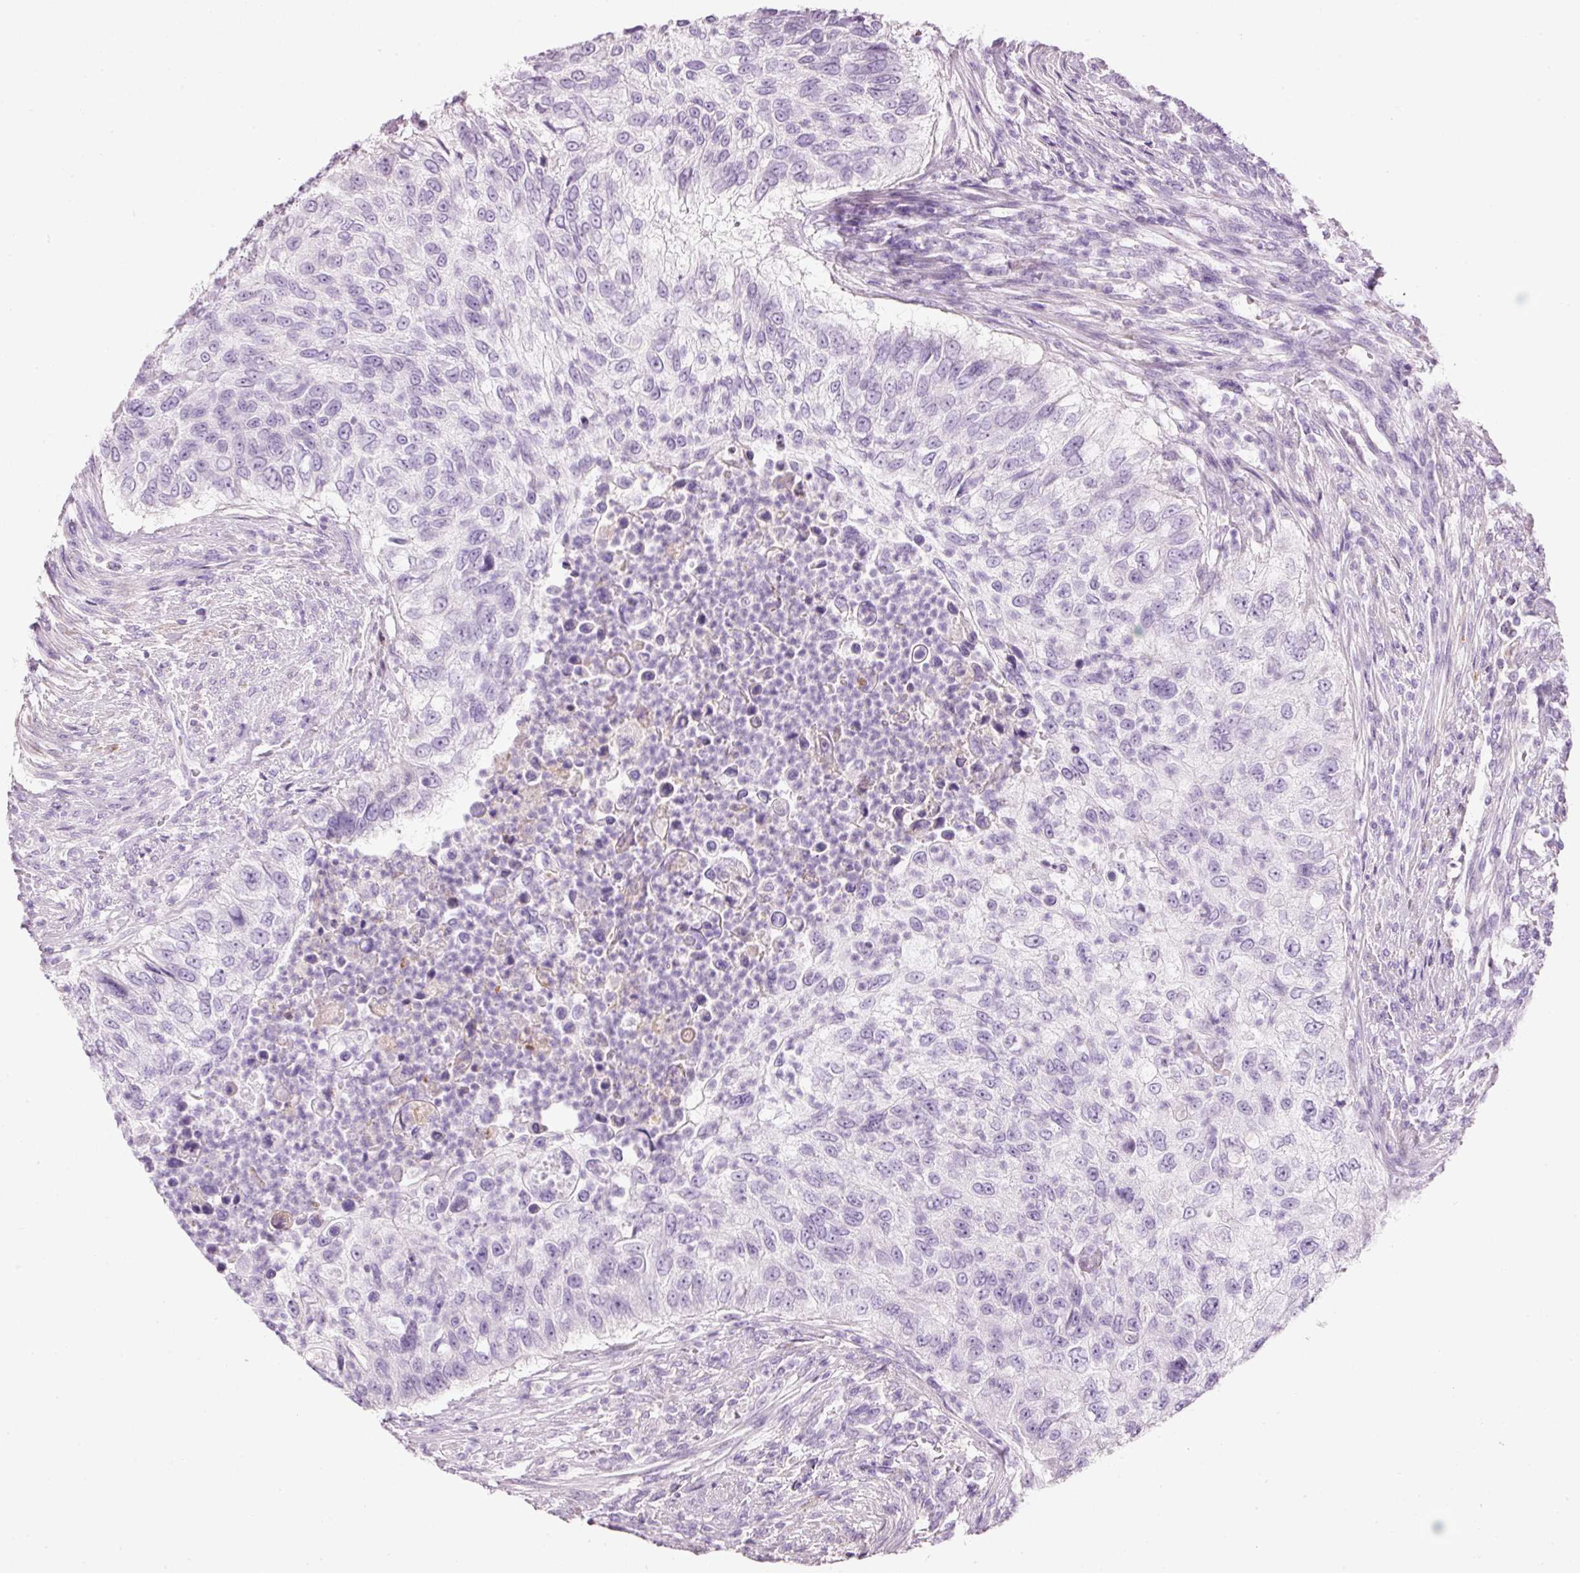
{"staining": {"intensity": "negative", "quantity": "none", "location": "none"}, "tissue": "urothelial cancer", "cell_type": "Tumor cells", "image_type": "cancer", "snomed": [{"axis": "morphology", "description": "Urothelial carcinoma, High grade"}, {"axis": "topography", "description": "Urinary bladder"}], "caption": "This is a image of IHC staining of urothelial cancer, which shows no expression in tumor cells.", "gene": "MFAP4", "patient": {"sex": "female", "age": 60}}